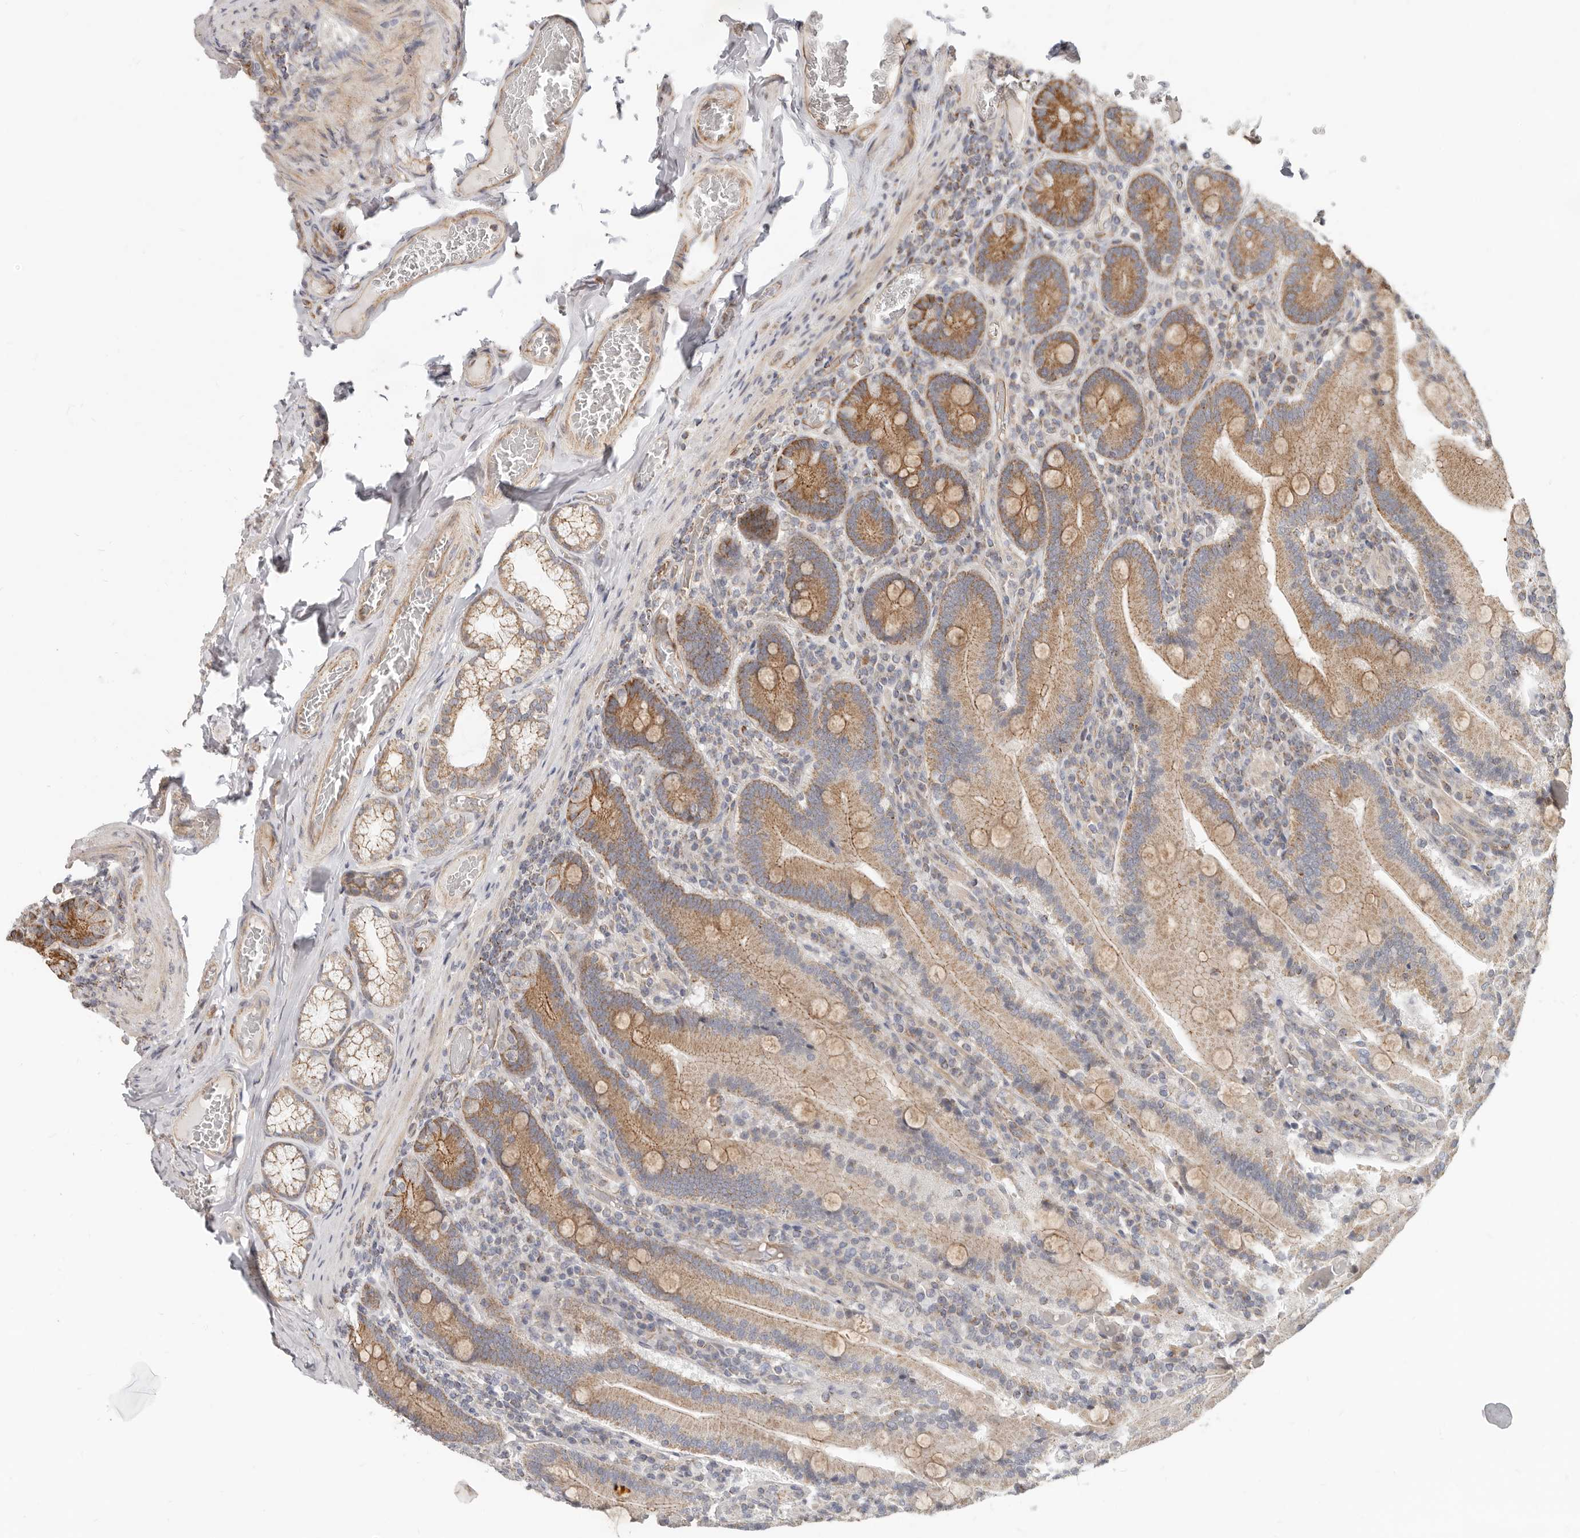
{"staining": {"intensity": "moderate", "quantity": ">75%", "location": "cytoplasmic/membranous"}, "tissue": "duodenum", "cell_type": "Glandular cells", "image_type": "normal", "snomed": [{"axis": "morphology", "description": "Normal tissue, NOS"}, {"axis": "topography", "description": "Duodenum"}], "caption": "A brown stain highlights moderate cytoplasmic/membranous staining of a protein in glandular cells of unremarkable duodenum. The staining was performed using DAB to visualize the protein expression in brown, while the nuclei were stained in blue with hematoxylin (Magnification: 20x).", "gene": "USP49", "patient": {"sex": "female", "age": 62}}